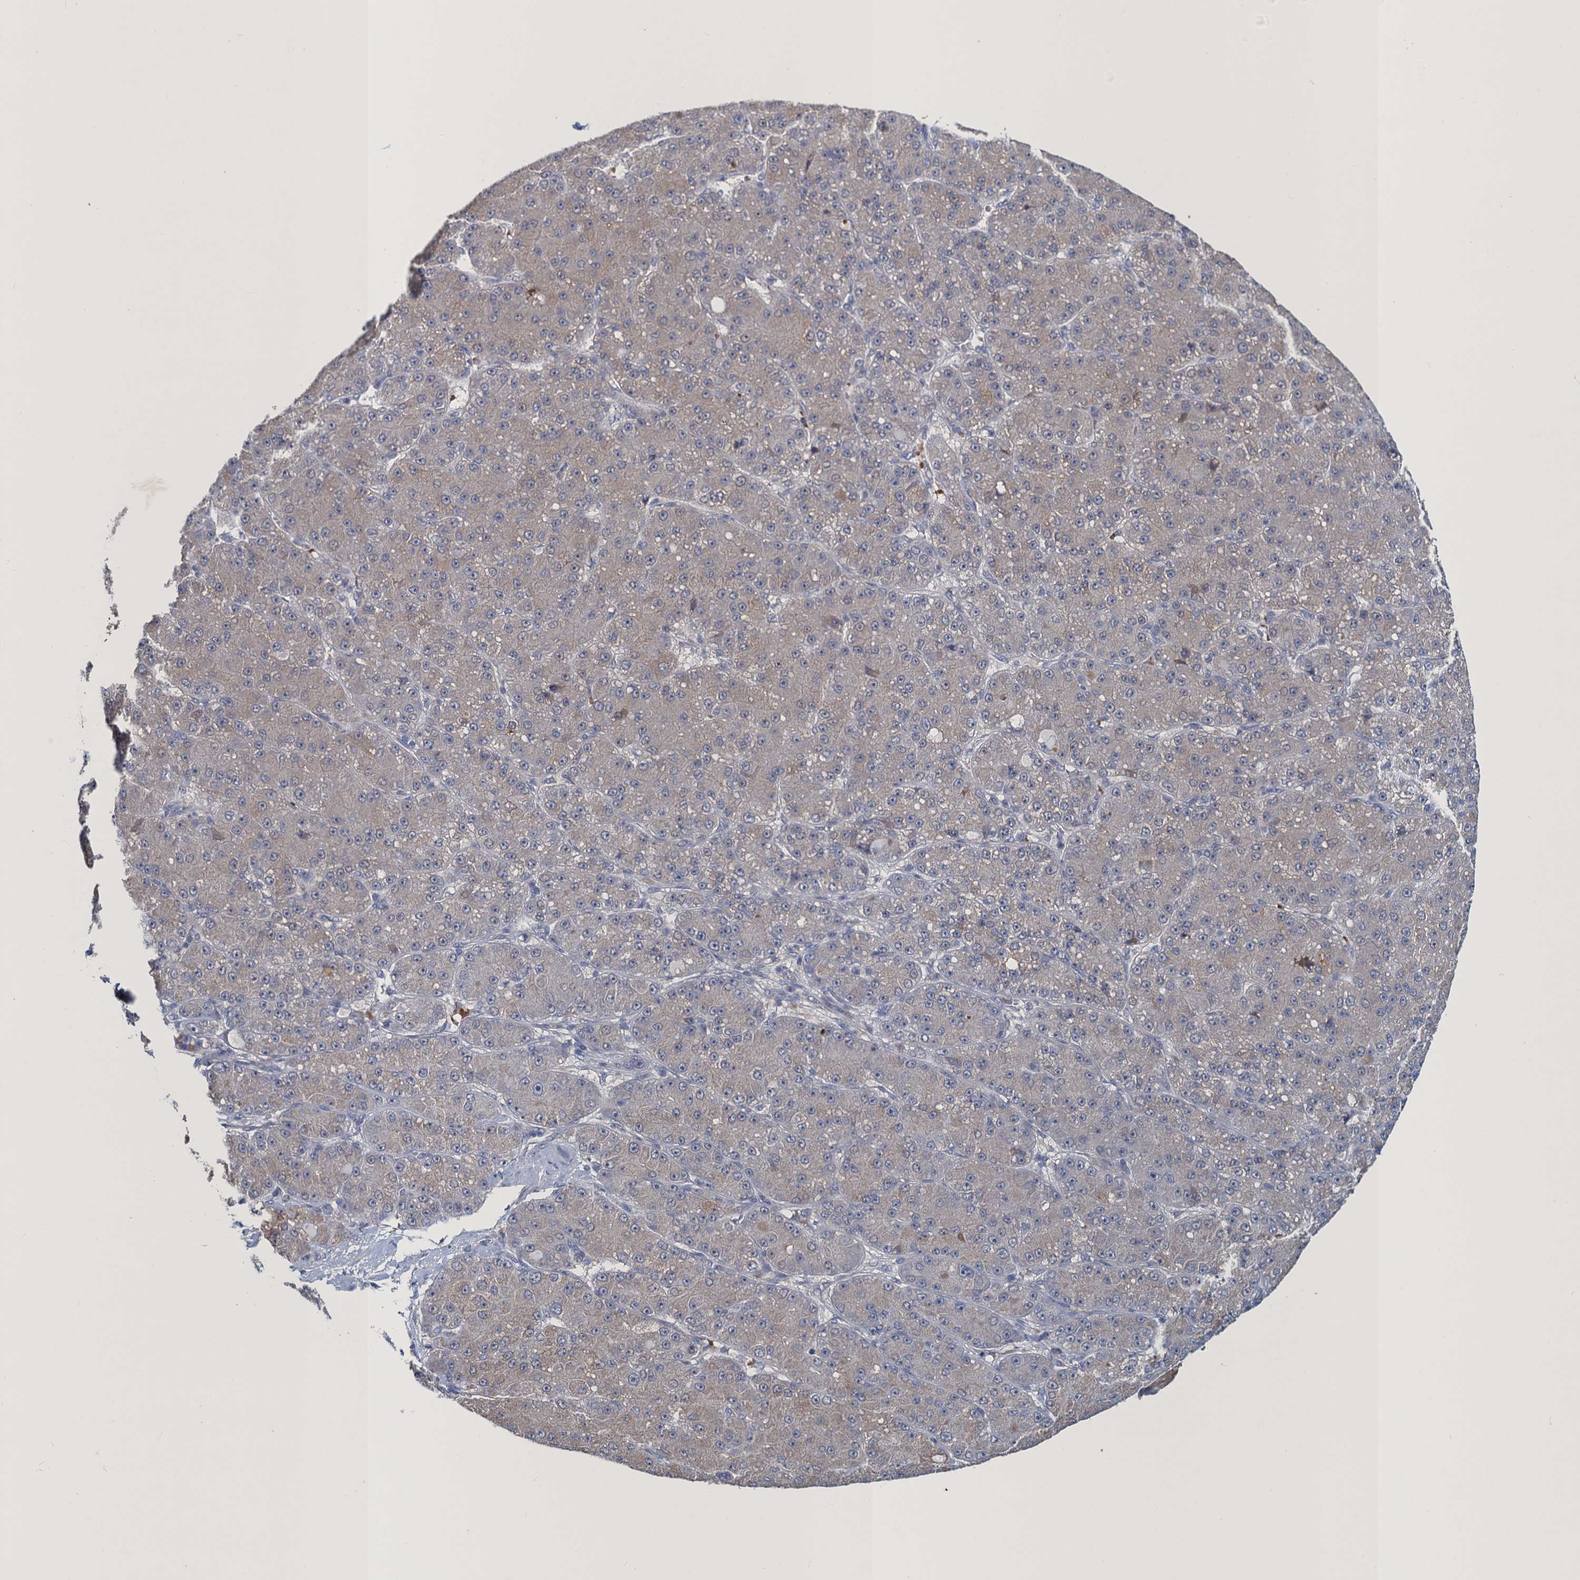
{"staining": {"intensity": "weak", "quantity": "<25%", "location": "cytoplasmic/membranous"}, "tissue": "liver cancer", "cell_type": "Tumor cells", "image_type": "cancer", "snomed": [{"axis": "morphology", "description": "Carcinoma, Hepatocellular, NOS"}, {"axis": "topography", "description": "Liver"}], "caption": "This micrograph is of hepatocellular carcinoma (liver) stained with immunohistochemistry (IHC) to label a protein in brown with the nuclei are counter-stained blue. There is no staining in tumor cells.", "gene": "ATOSA", "patient": {"sex": "male", "age": 67}}